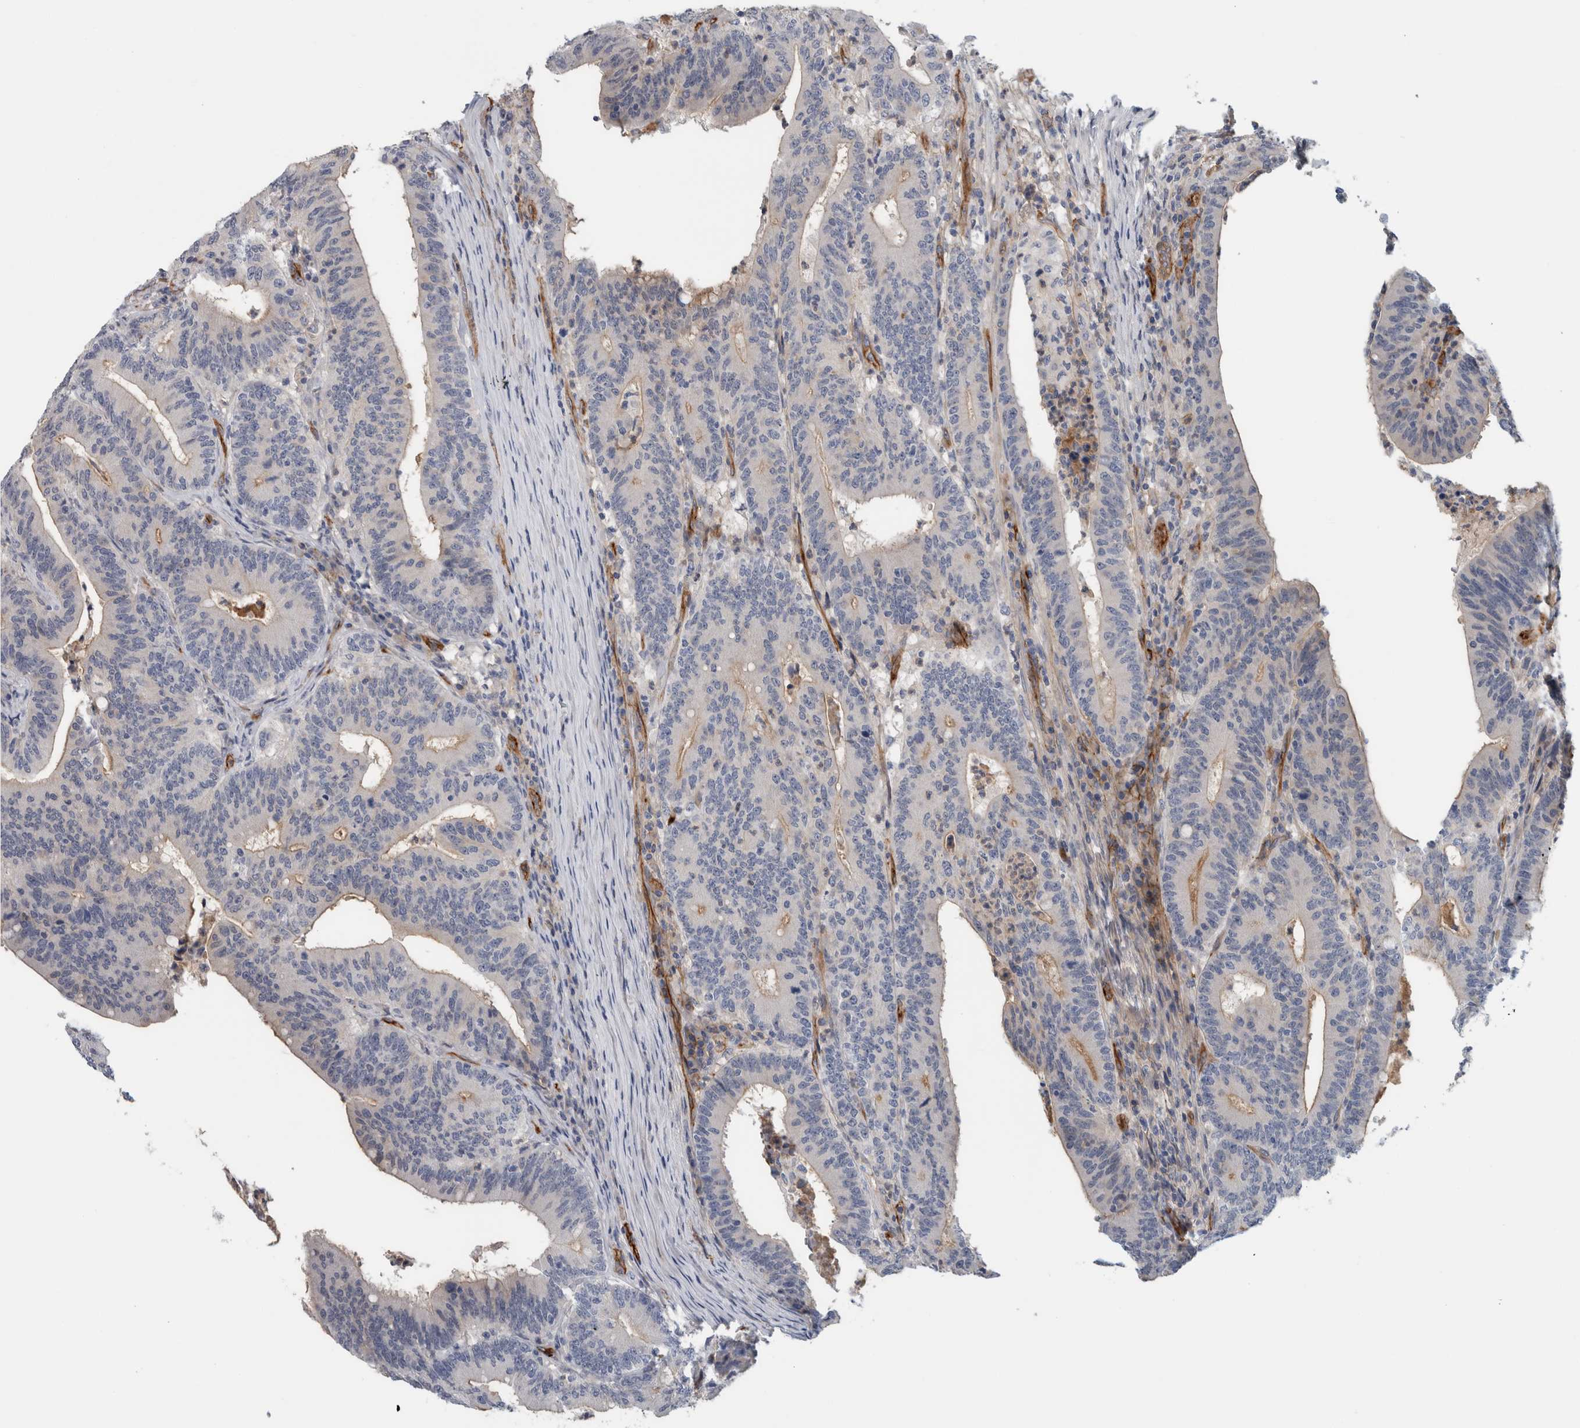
{"staining": {"intensity": "weak", "quantity": "<25%", "location": "cytoplasmic/membranous"}, "tissue": "colorectal cancer", "cell_type": "Tumor cells", "image_type": "cancer", "snomed": [{"axis": "morphology", "description": "Adenocarcinoma, NOS"}, {"axis": "topography", "description": "Colon"}], "caption": "Micrograph shows no significant protein staining in tumor cells of colorectal cancer.", "gene": "CD59", "patient": {"sex": "female", "age": 66}}